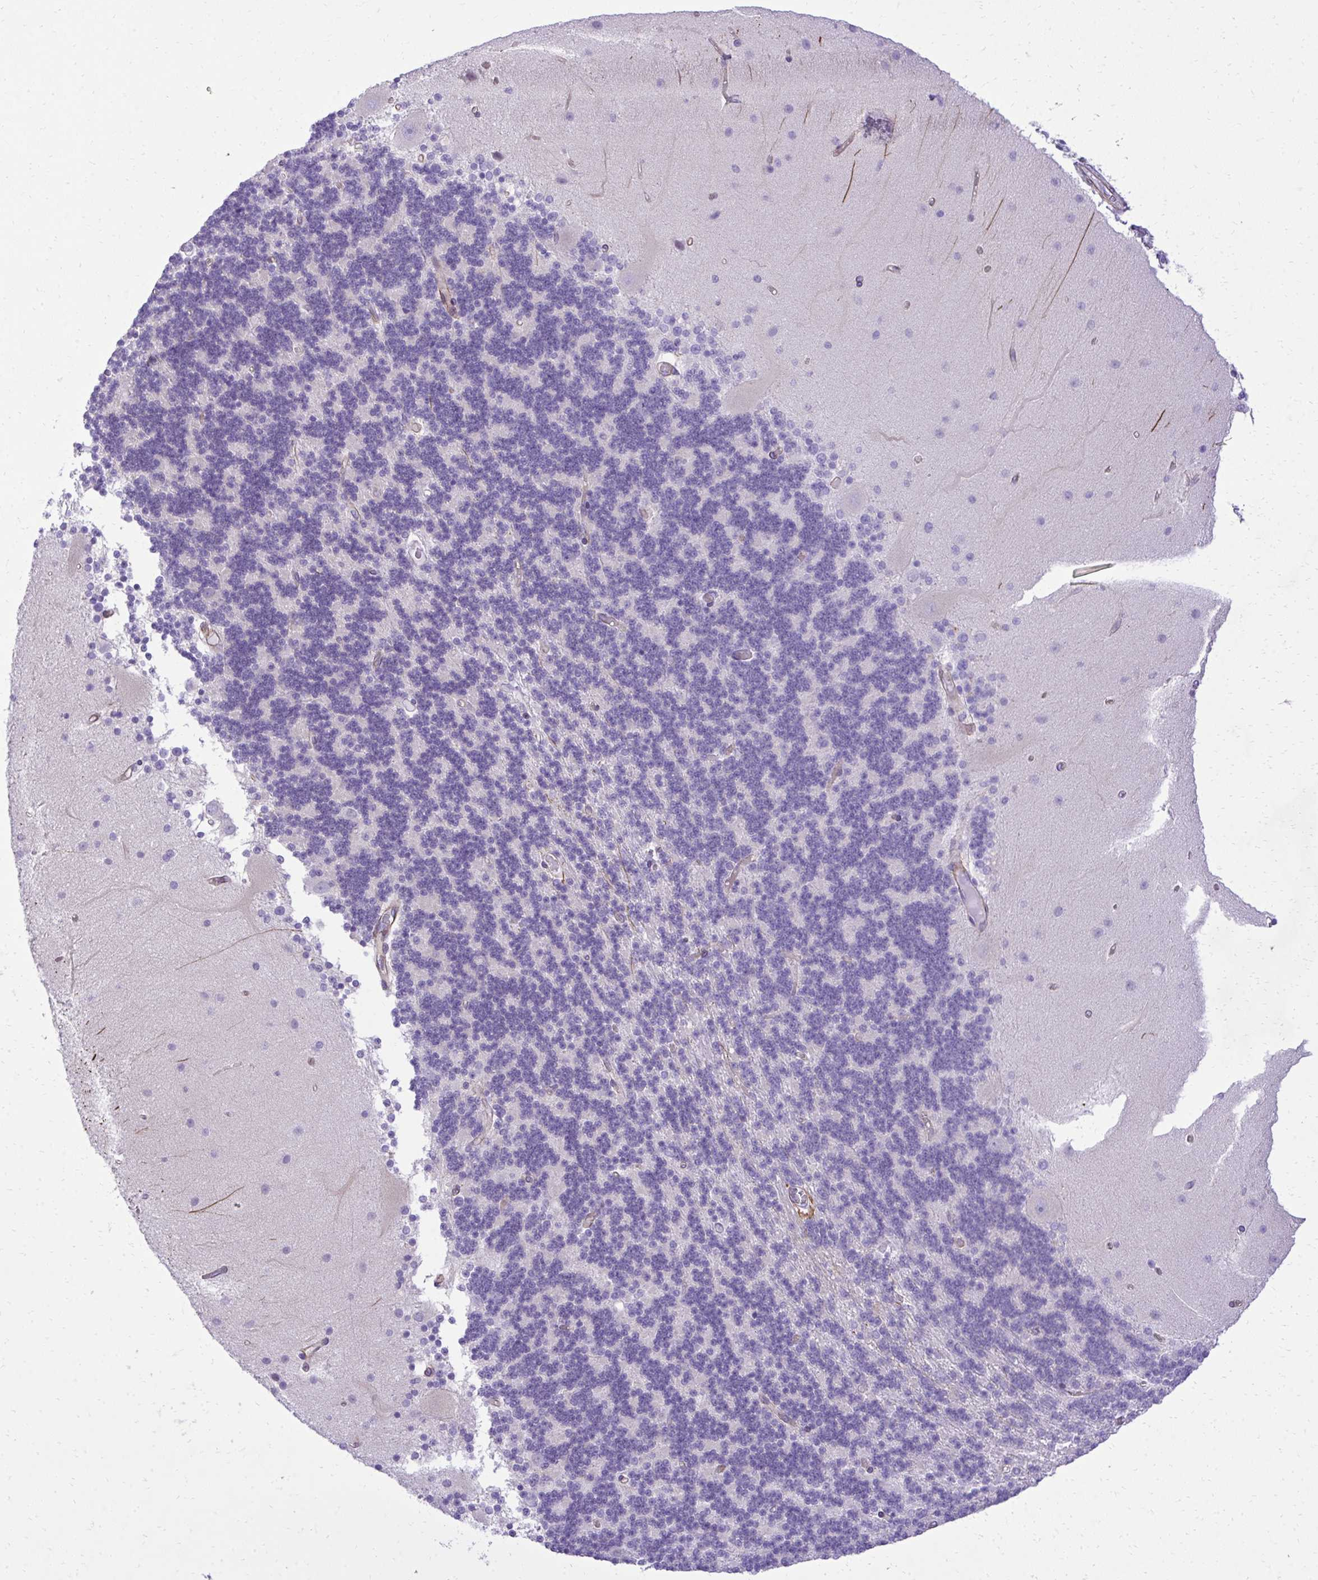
{"staining": {"intensity": "negative", "quantity": "none", "location": "none"}, "tissue": "cerebellum", "cell_type": "Cells in granular layer", "image_type": "normal", "snomed": [{"axis": "morphology", "description": "Normal tissue, NOS"}, {"axis": "topography", "description": "Cerebellum"}], "caption": "This is an immunohistochemistry image of normal human cerebellum. There is no positivity in cells in granular layer.", "gene": "PITPNM3", "patient": {"sex": "female", "age": 54}}